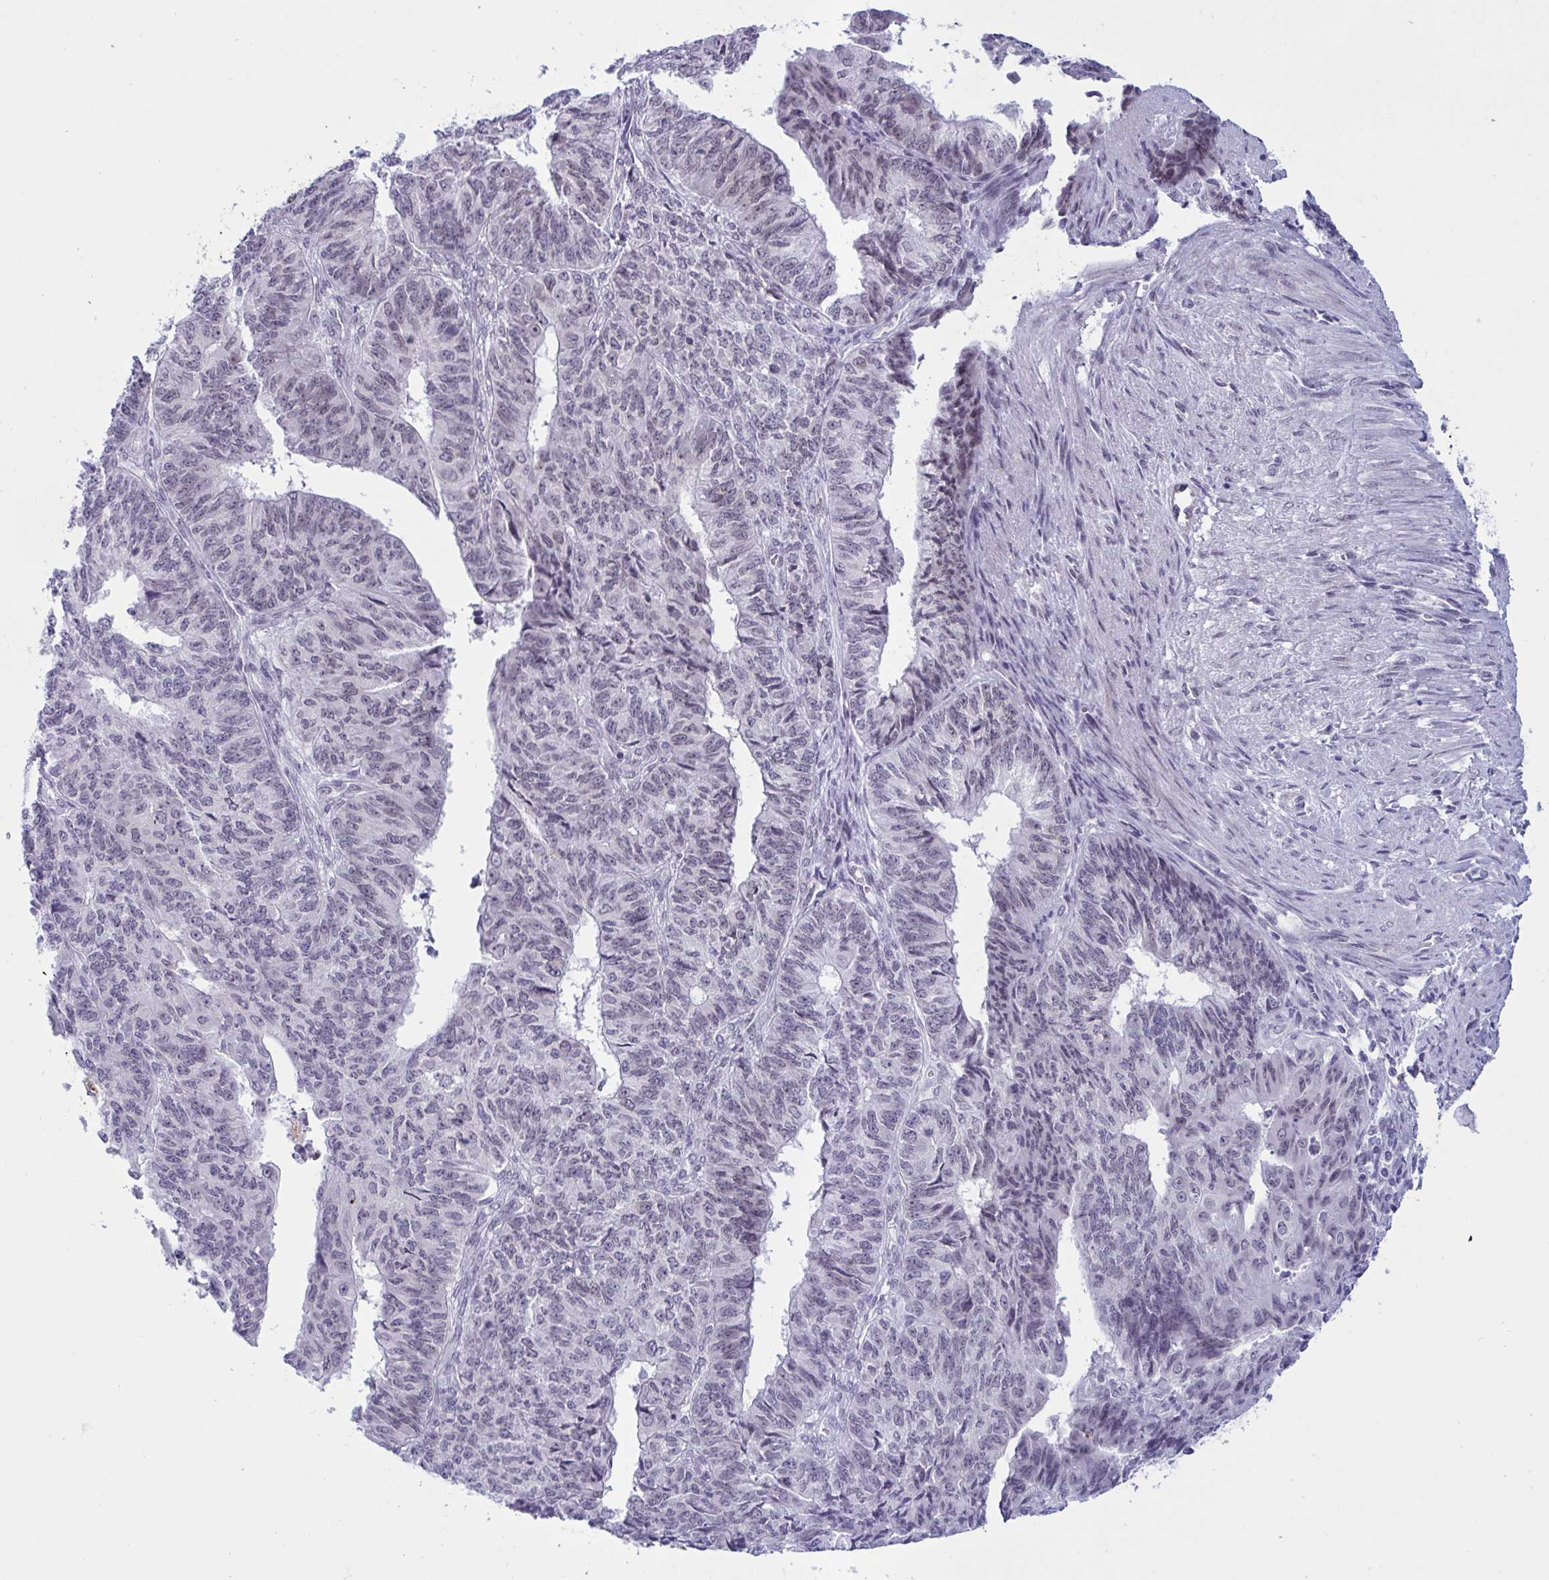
{"staining": {"intensity": "weak", "quantity": "25%-75%", "location": "nuclear"}, "tissue": "endometrial cancer", "cell_type": "Tumor cells", "image_type": "cancer", "snomed": [{"axis": "morphology", "description": "Adenocarcinoma, NOS"}, {"axis": "topography", "description": "Endometrium"}], "caption": "The immunohistochemical stain shows weak nuclear positivity in tumor cells of endometrial cancer tissue.", "gene": "DOCK11", "patient": {"sex": "female", "age": 32}}